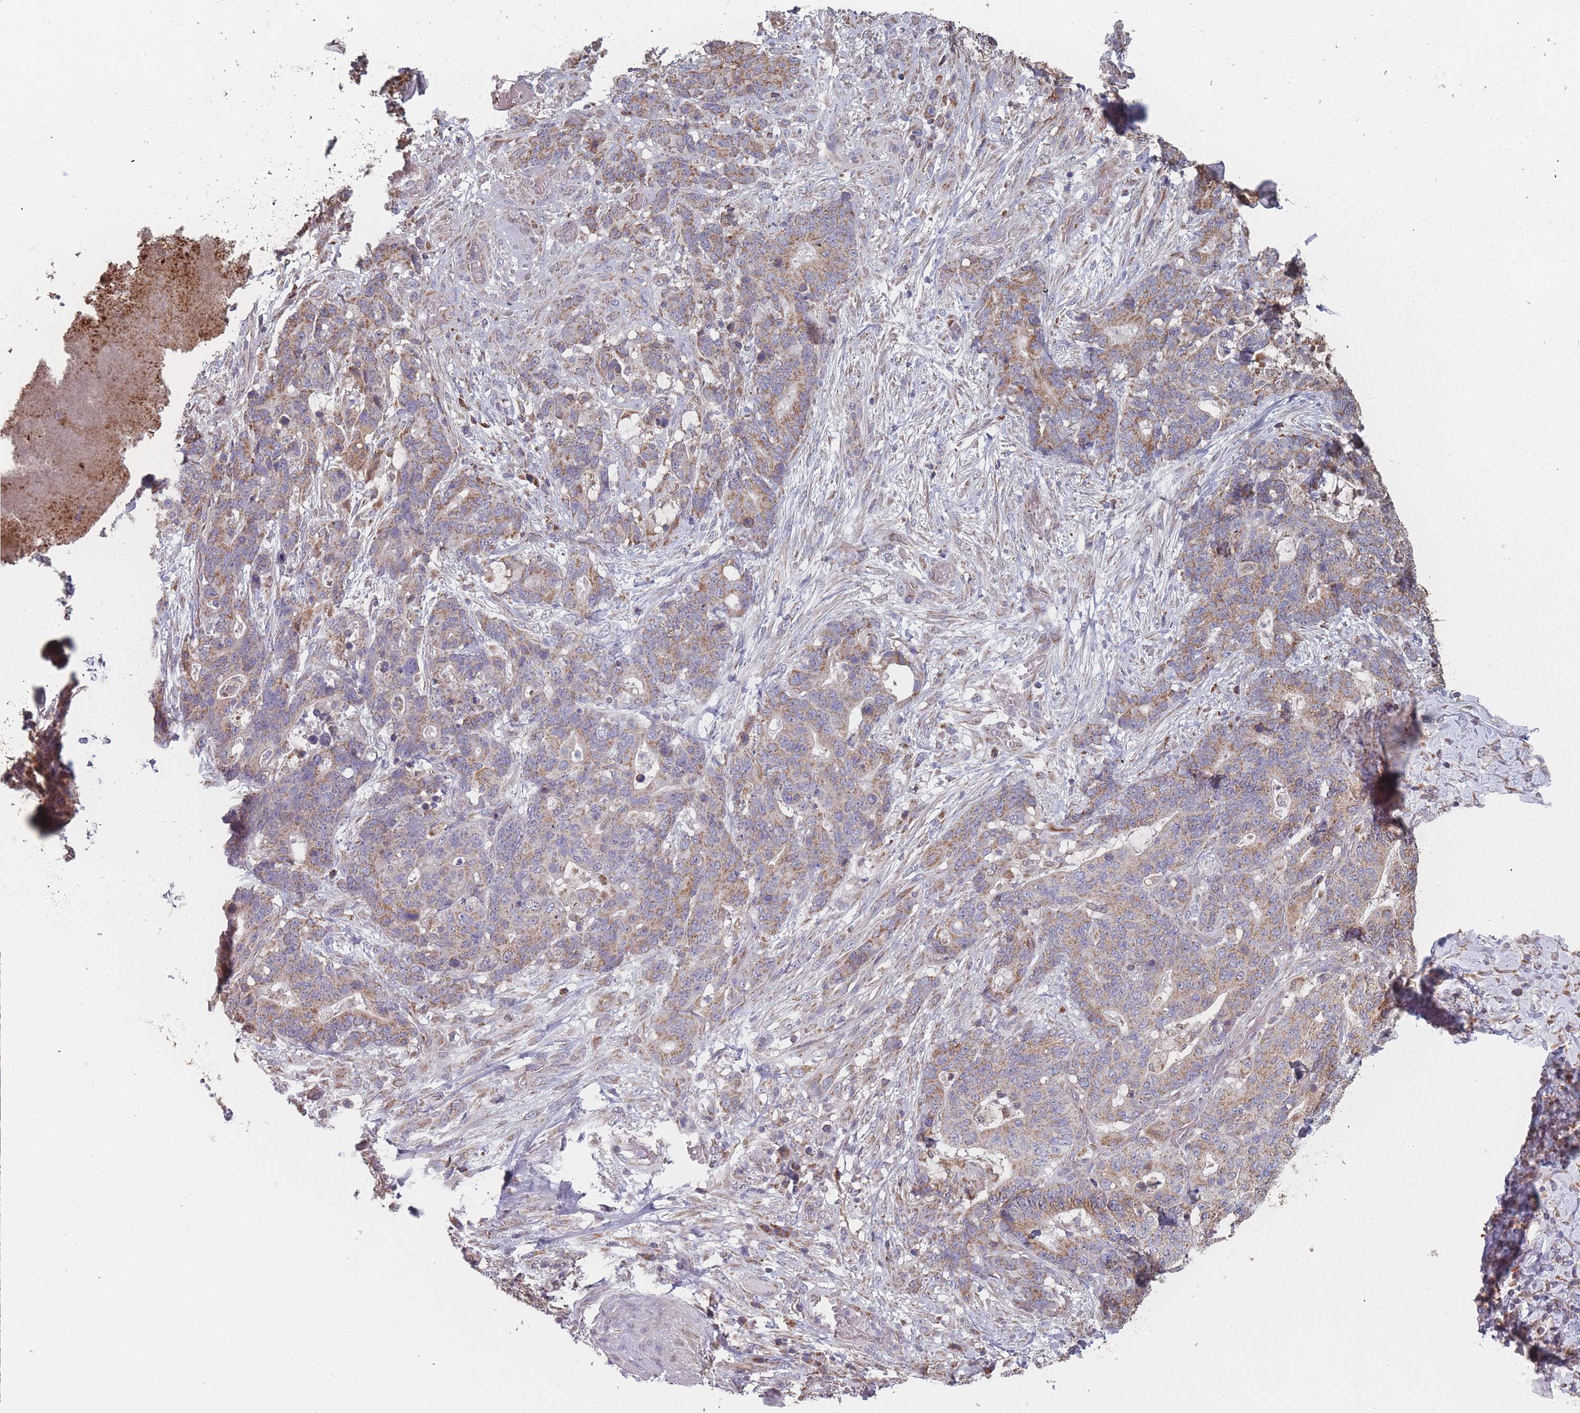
{"staining": {"intensity": "moderate", "quantity": ">75%", "location": "cytoplasmic/membranous"}, "tissue": "stomach cancer", "cell_type": "Tumor cells", "image_type": "cancer", "snomed": [{"axis": "morphology", "description": "Normal tissue, NOS"}, {"axis": "morphology", "description": "Adenocarcinoma, NOS"}, {"axis": "topography", "description": "Stomach"}], "caption": "Protein expression analysis of stomach cancer exhibits moderate cytoplasmic/membranous expression in about >75% of tumor cells.", "gene": "PSMB3", "patient": {"sex": "female", "age": 64}}